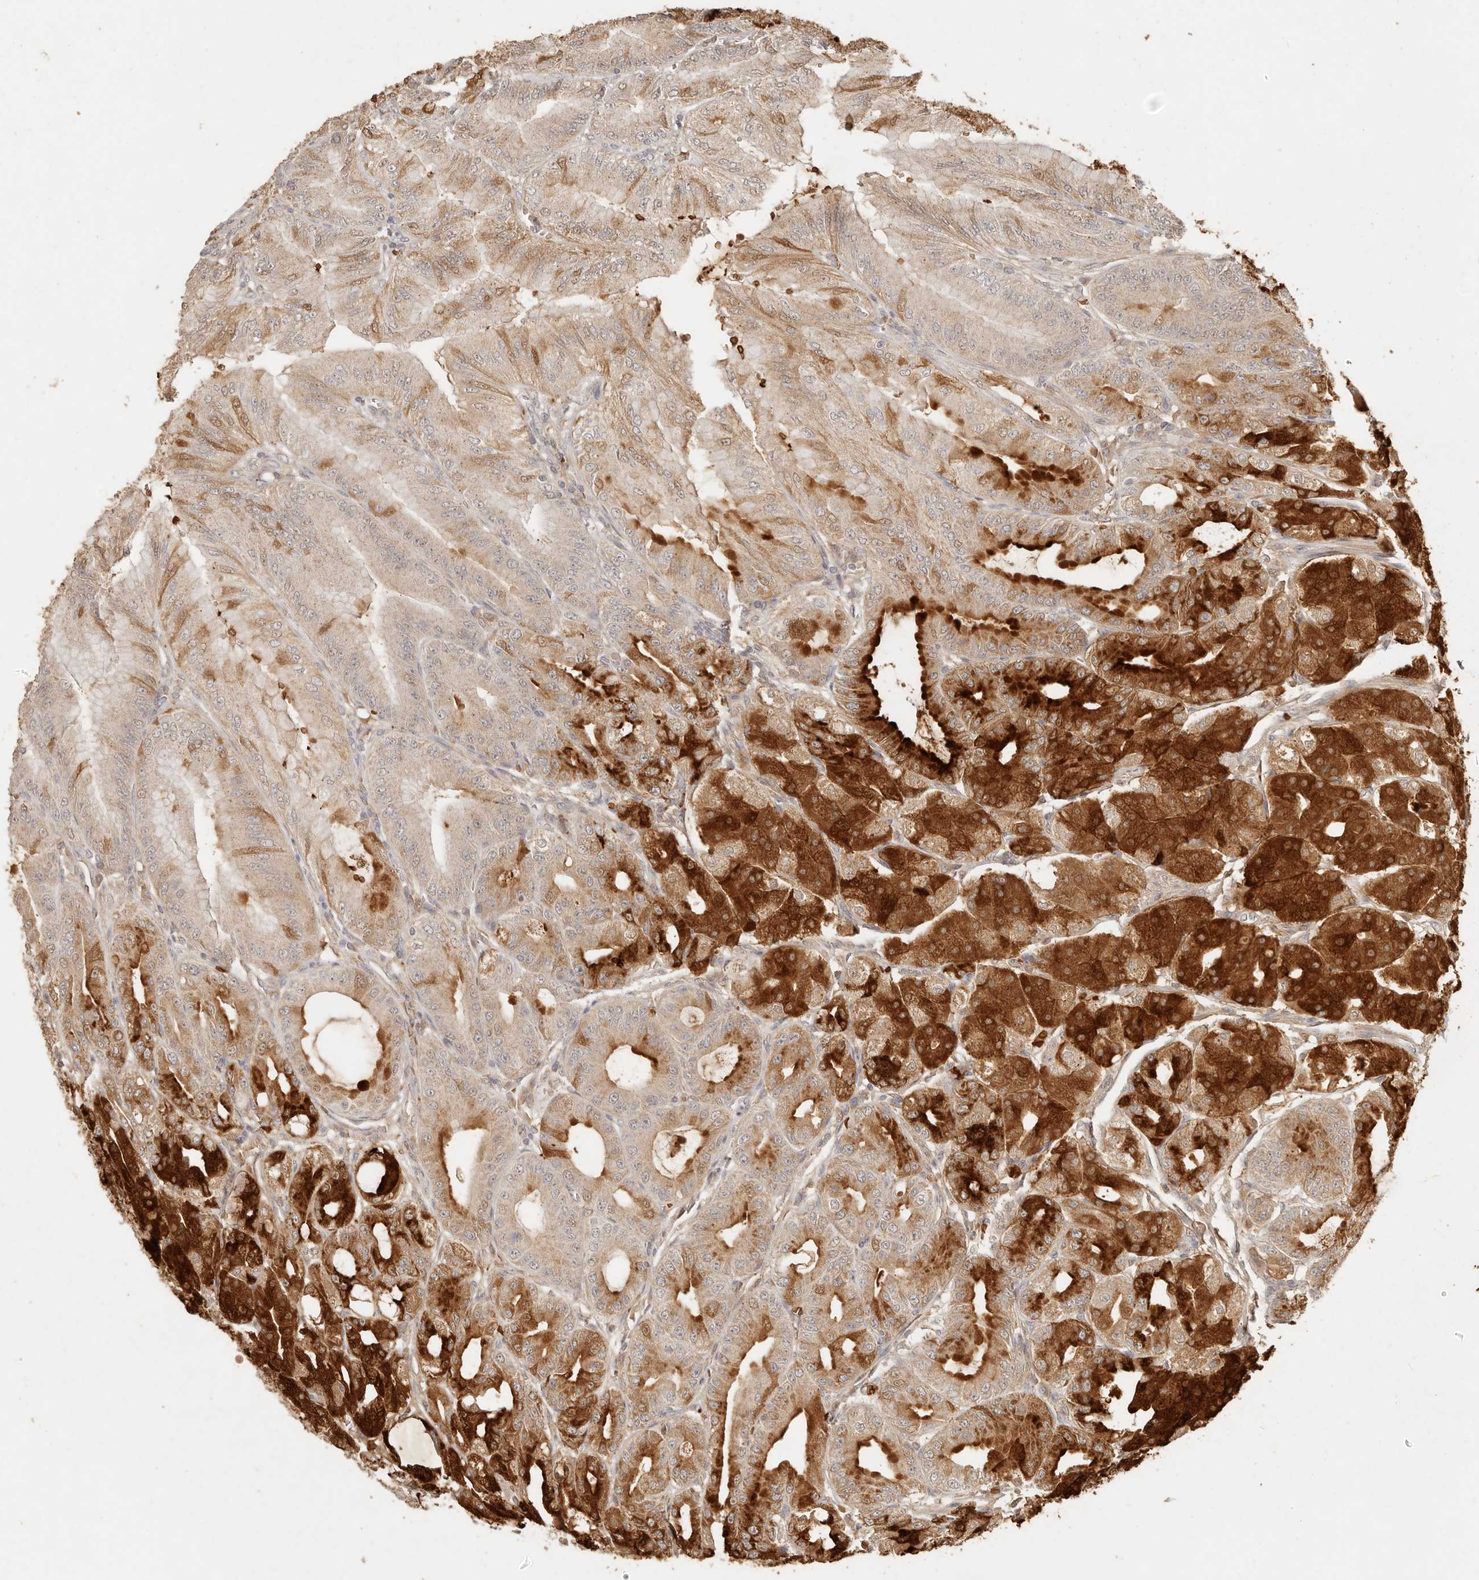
{"staining": {"intensity": "strong", "quantity": "25%-75%", "location": "cytoplasmic/membranous"}, "tissue": "stomach", "cell_type": "Glandular cells", "image_type": "normal", "snomed": [{"axis": "morphology", "description": "Normal tissue, NOS"}, {"axis": "topography", "description": "Stomach, lower"}], "caption": "High-magnification brightfield microscopy of normal stomach stained with DAB (brown) and counterstained with hematoxylin (blue). glandular cells exhibit strong cytoplasmic/membranous staining is identified in about25%-75% of cells. (DAB (3,3'-diaminobenzidine) = brown stain, brightfield microscopy at high magnification).", "gene": "INTS11", "patient": {"sex": "male", "age": 71}}